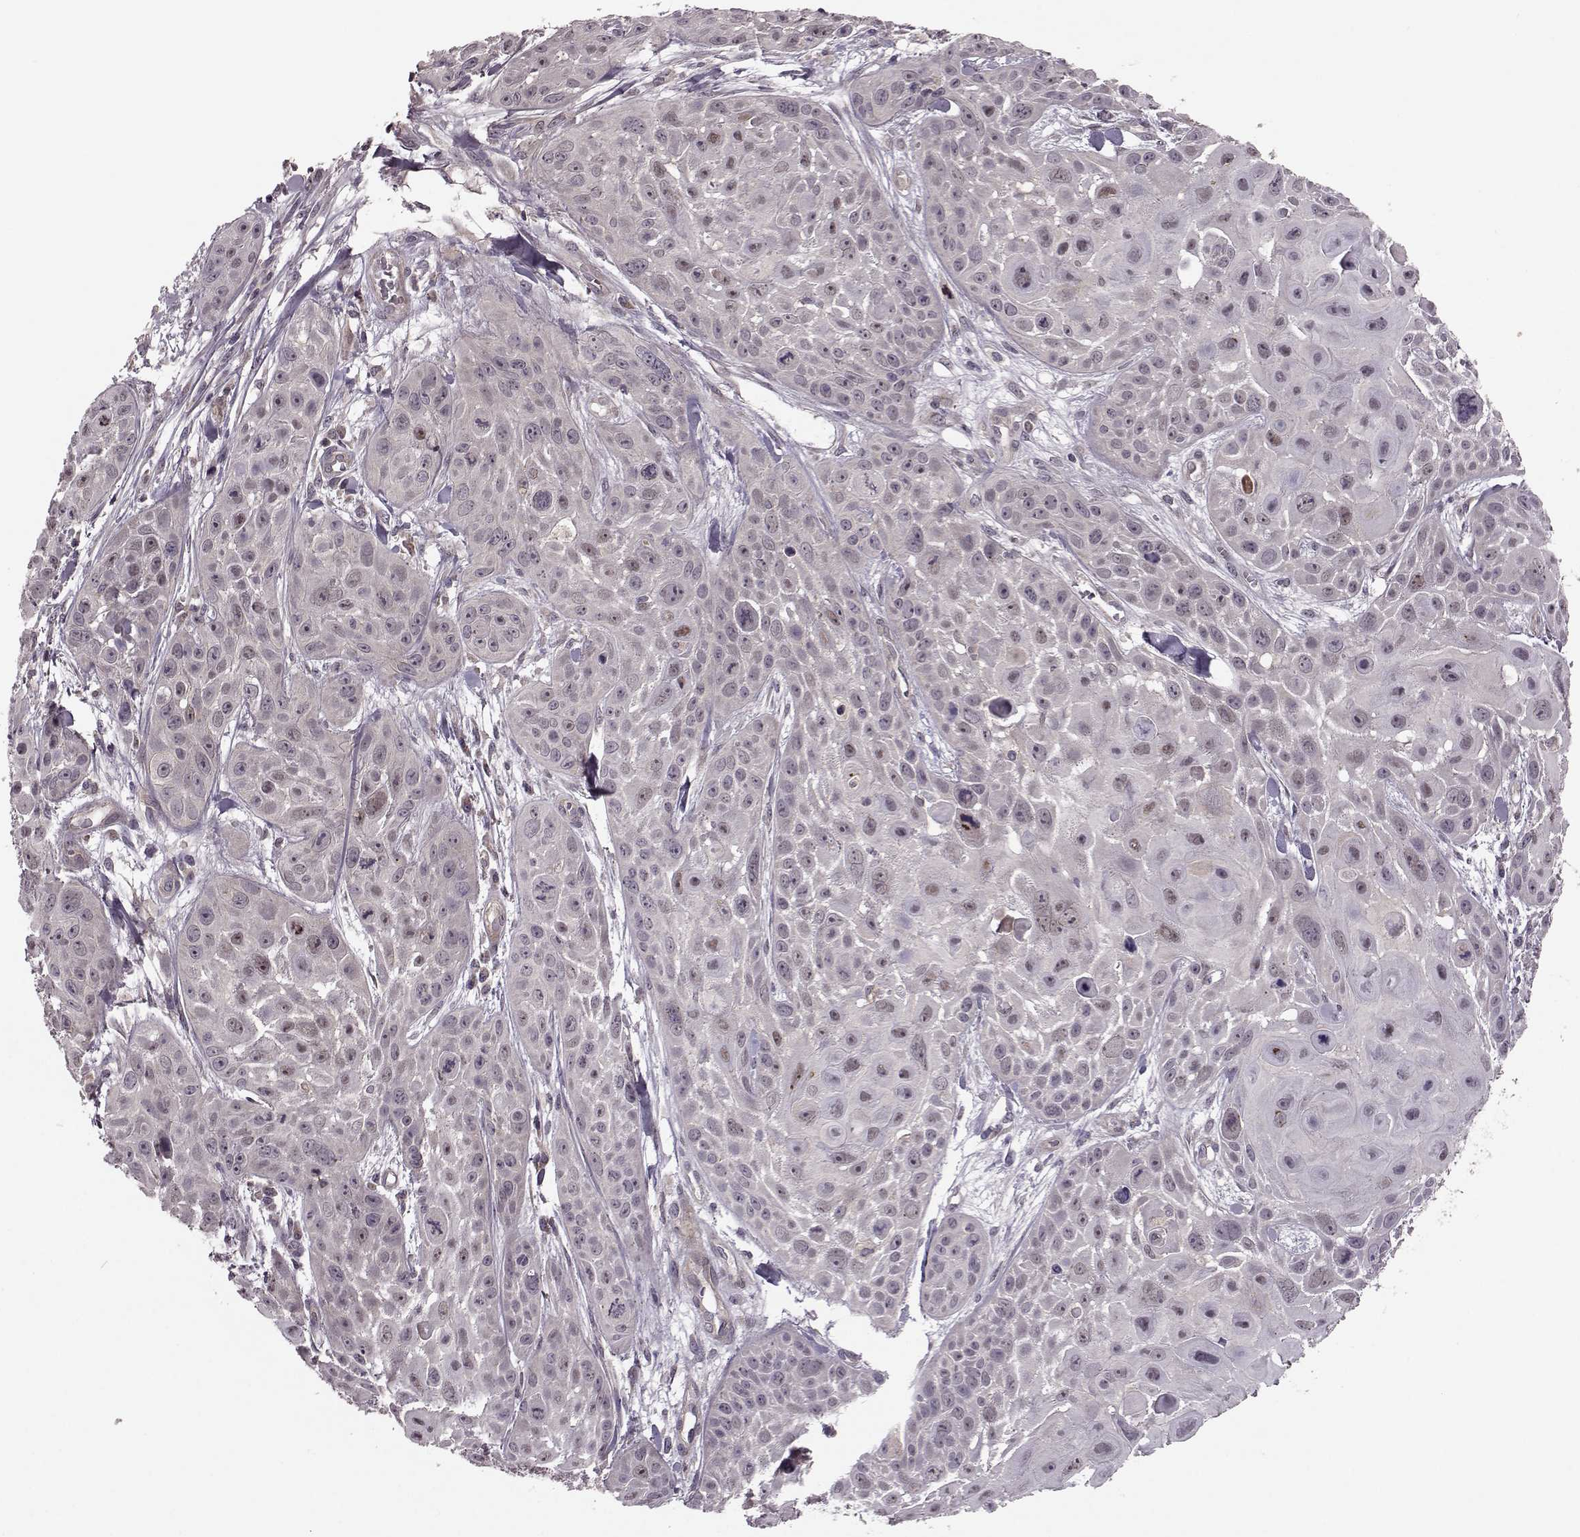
{"staining": {"intensity": "weak", "quantity": "25%-75%", "location": "cytoplasmic/membranous"}, "tissue": "skin cancer", "cell_type": "Tumor cells", "image_type": "cancer", "snomed": [{"axis": "morphology", "description": "Squamous cell carcinoma, NOS"}, {"axis": "topography", "description": "Skin"}, {"axis": "topography", "description": "Anal"}], "caption": "IHC photomicrograph of squamous cell carcinoma (skin) stained for a protein (brown), which shows low levels of weak cytoplasmic/membranous expression in about 25%-75% of tumor cells.", "gene": "FNIP2", "patient": {"sex": "female", "age": 75}}